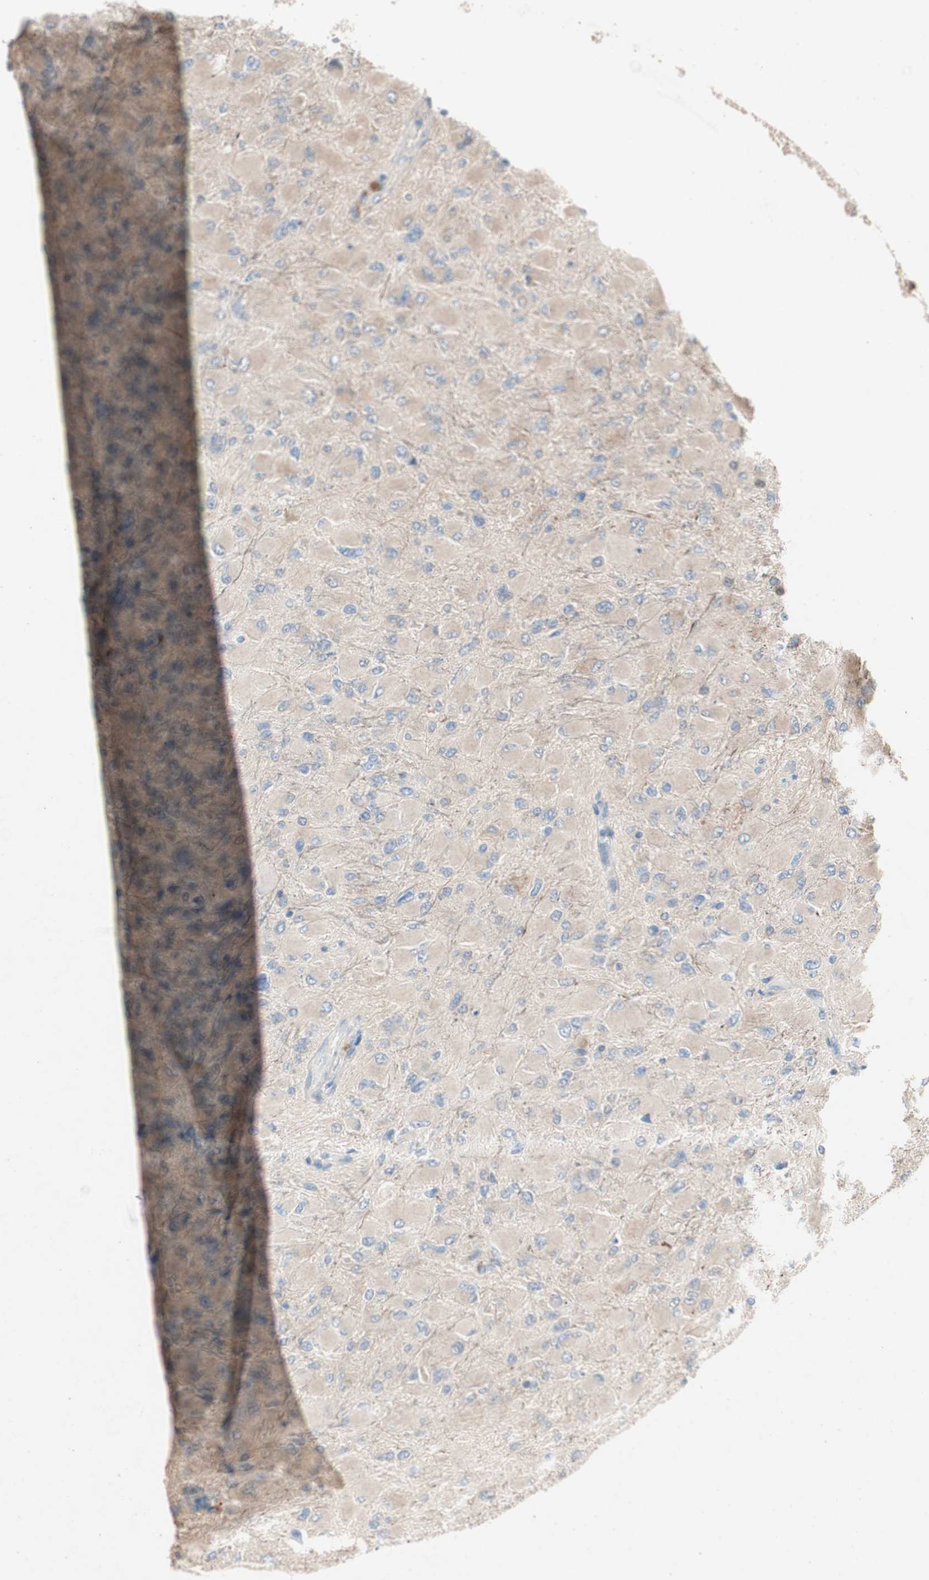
{"staining": {"intensity": "weak", "quantity": ">75%", "location": "cytoplasmic/membranous"}, "tissue": "glioma", "cell_type": "Tumor cells", "image_type": "cancer", "snomed": [{"axis": "morphology", "description": "Glioma, malignant, High grade"}, {"axis": "topography", "description": "Cerebral cortex"}], "caption": "Human malignant high-grade glioma stained for a protein (brown) demonstrates weak cytoplasmic/membranous positive staining in approximately >75% of tumor cells.", "gene": "NCLN", "patient": {"sex": "female", "age": 36}}